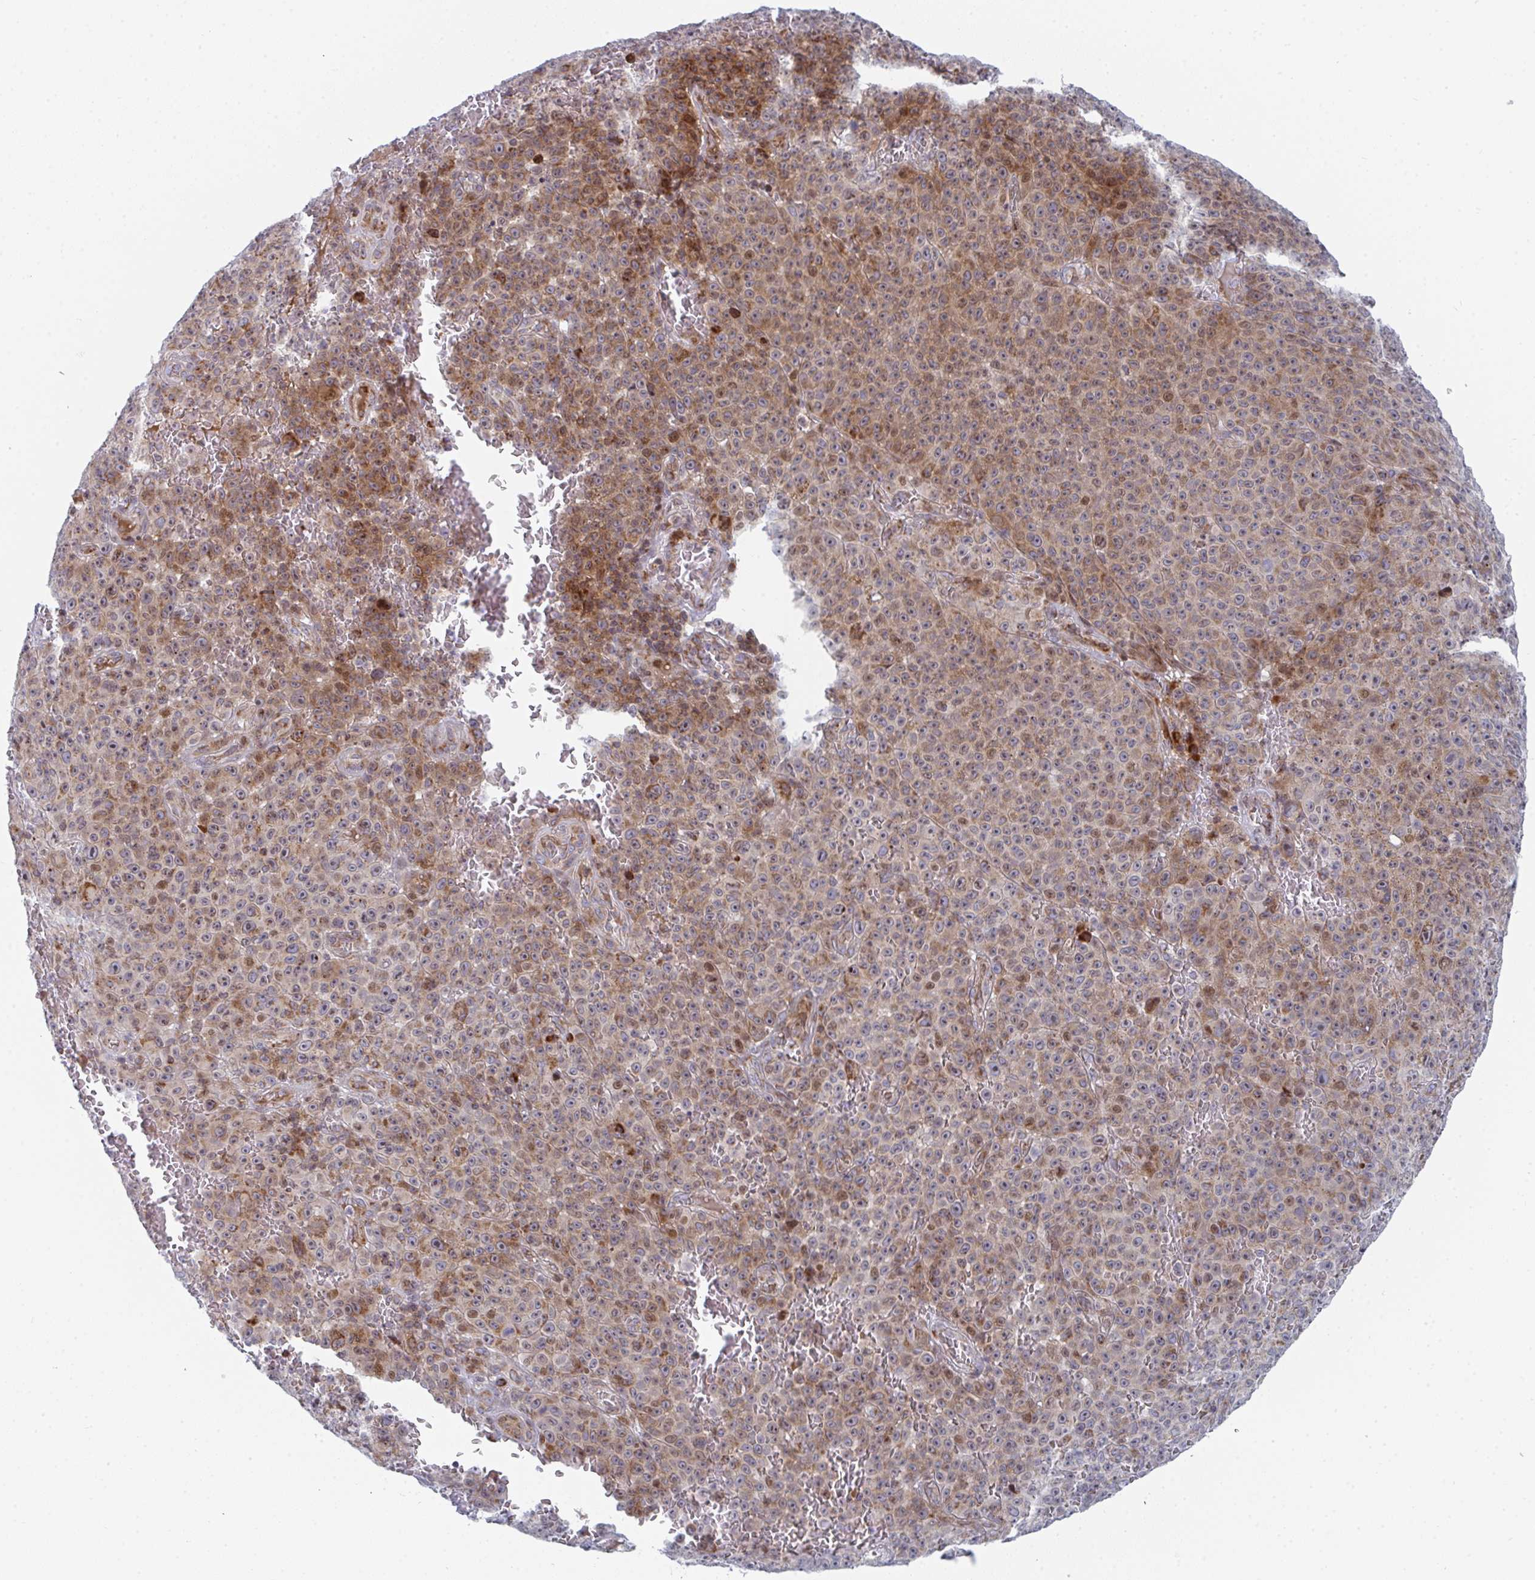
{"staining": {"intensity": "moderate", "quantity": "25%-75%", "location": "cytoplasmic/membranous,nuclear"}, "tissue": "melanoma", "cell_type": "Tumor cells", "image_type": "cancer", "snomed": [{"axis": "morphology", "description": "Malignant melanoma, NOS"}, {"axis": "topography", "description": "Skin"}], "caption": "Brown immunohistochemical staining in human melanoma exhibits moderate cytoplasmic/membranous and nuclear staining in approximately 25%-75% of tumor cells. (IHC, brightfield microscopy, high magnification).", "gene": "PRKCH", "patient": {"sex": "female", "age": 82}}